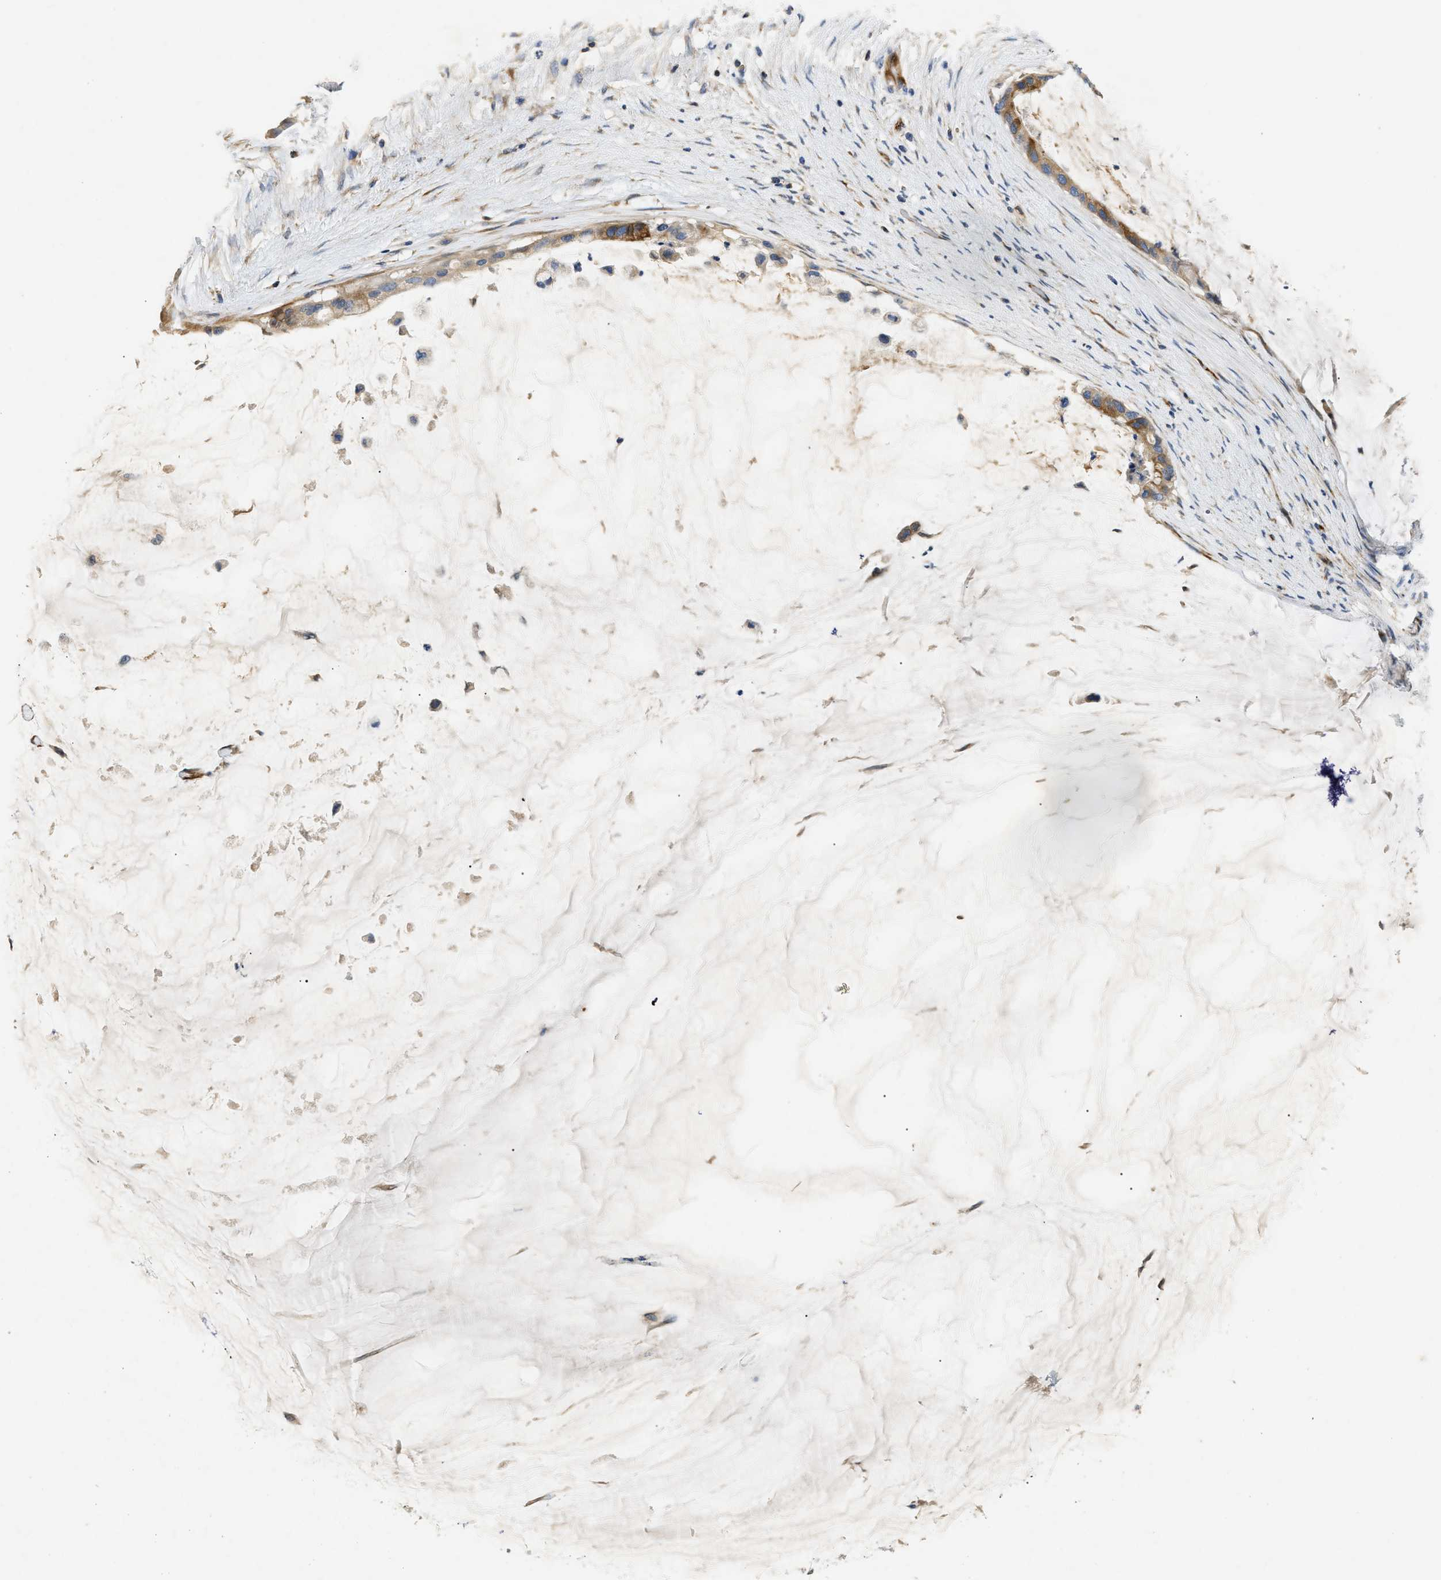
{"staining": {"intensity": "moderate", "quantity": ">75%", "location": "cytoplasmic/membranous"}, "tissue": "pancreatic cancer", "cell_type": "Tumor cells", "image_type": "cancer", "snomed": [{"axis": "morphology", "description": "Adenocarcinoma, NOS"}, {"axis": "topography", "description": "Pancreas"}], "caption": "Pancreatic cancer was stained to show a protein in brown. There is medium levels of moderate cytoplasmic/membranous positivity in about >75% of tumor cells.", "gene": "IL17RC", "patient": {"sex": "male", "age": 41}}